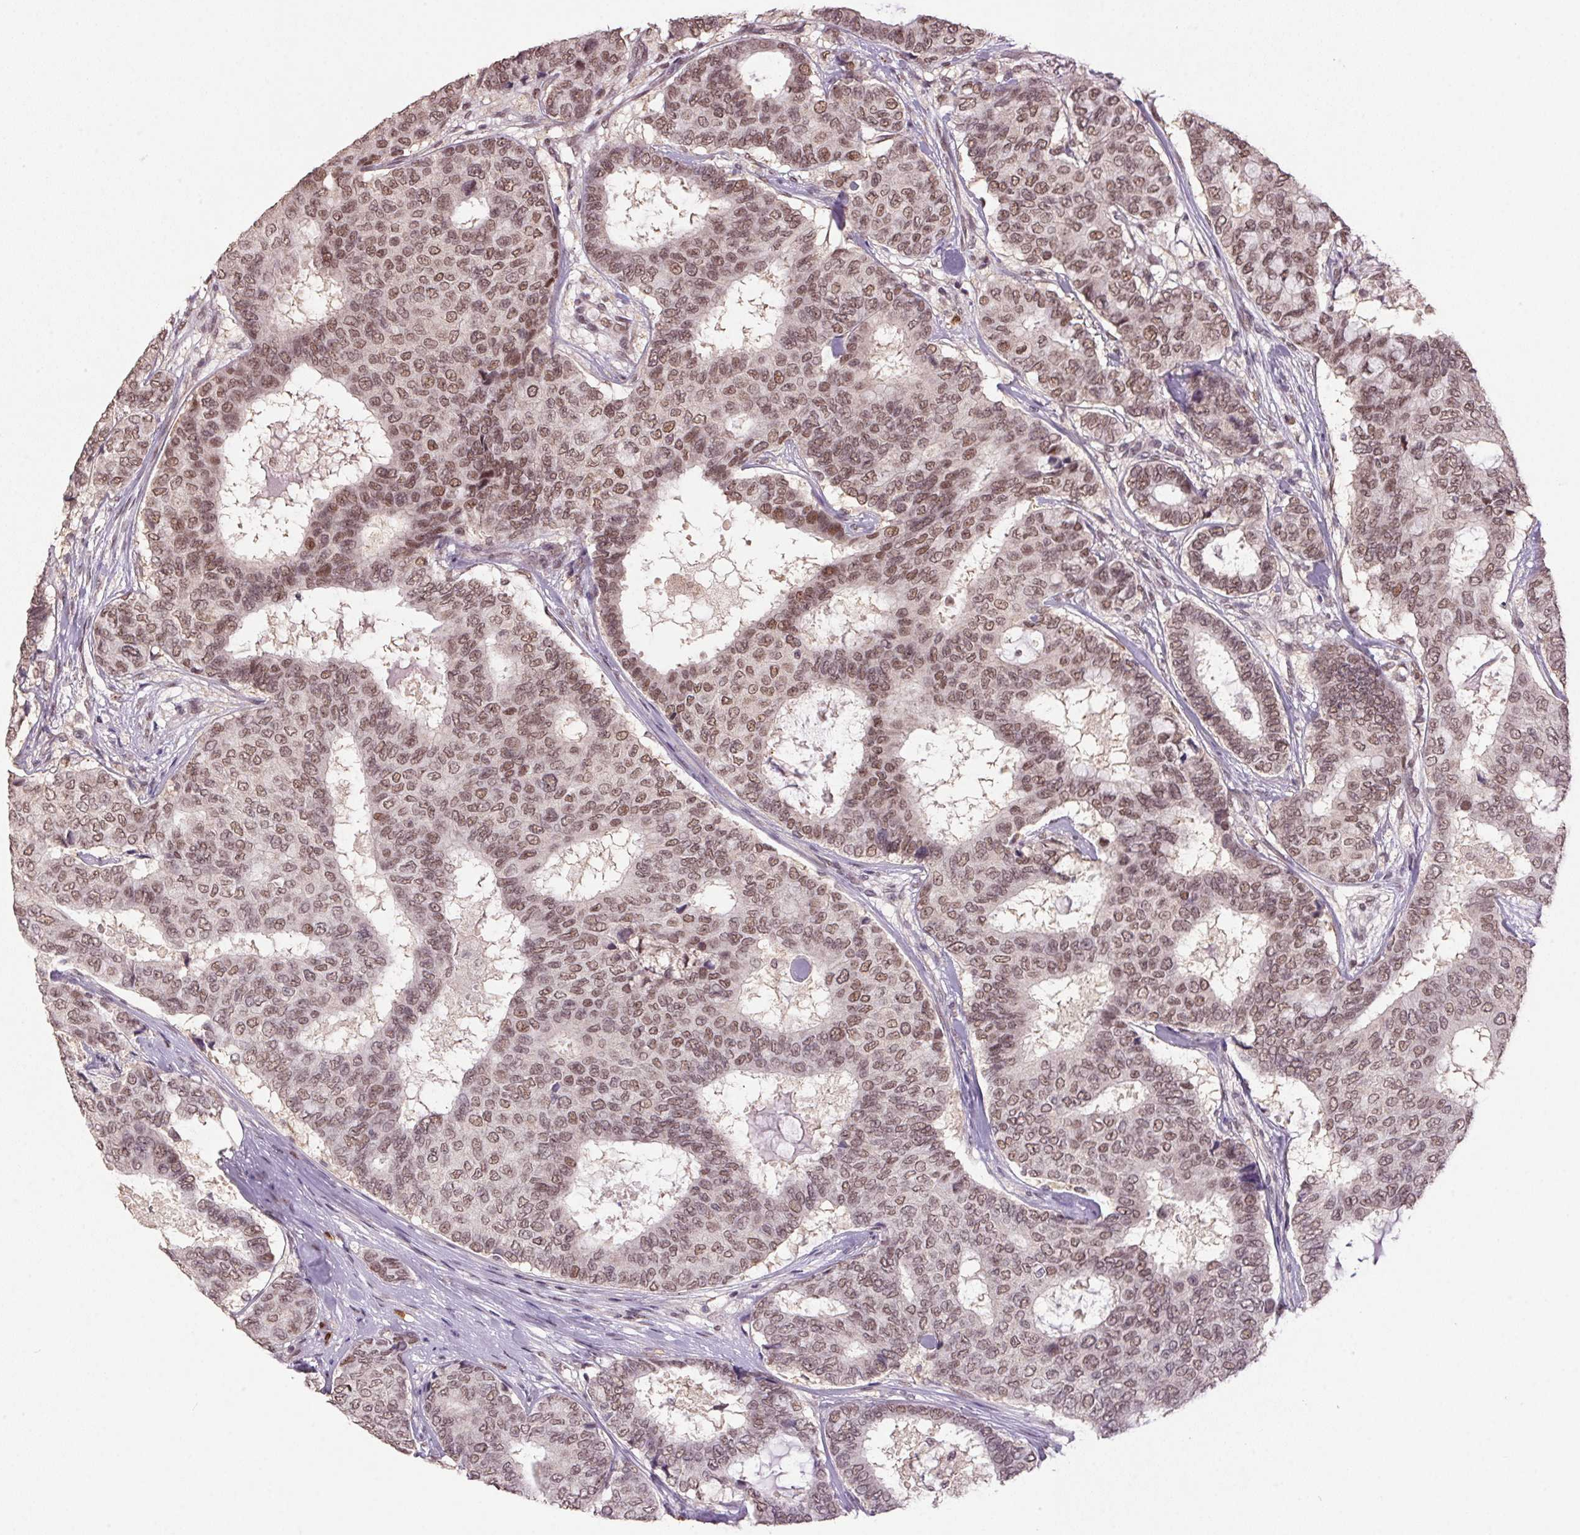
{"staining": {"intensity": "moderate", "quantity": ">75%", "location": "nuclear"}, "tissue": "breast cancer", "cell_type": "Tumor cells", "image_type": "cancer", "snomed": [{"axis": "morphology", "description": "Duct carcinoma"}, {"axis": "topography", "description": "Breast"}], "caption": "This micrograph demonstrates immunohistochemistry (IHC) staining of breast cancer (invasive ductal carcinoma), with medium moderate nuclear staining in approximately >75% of tumor cells.", "gene": "ZBTB4", "patient": {"sex": "female", "age": 75}}